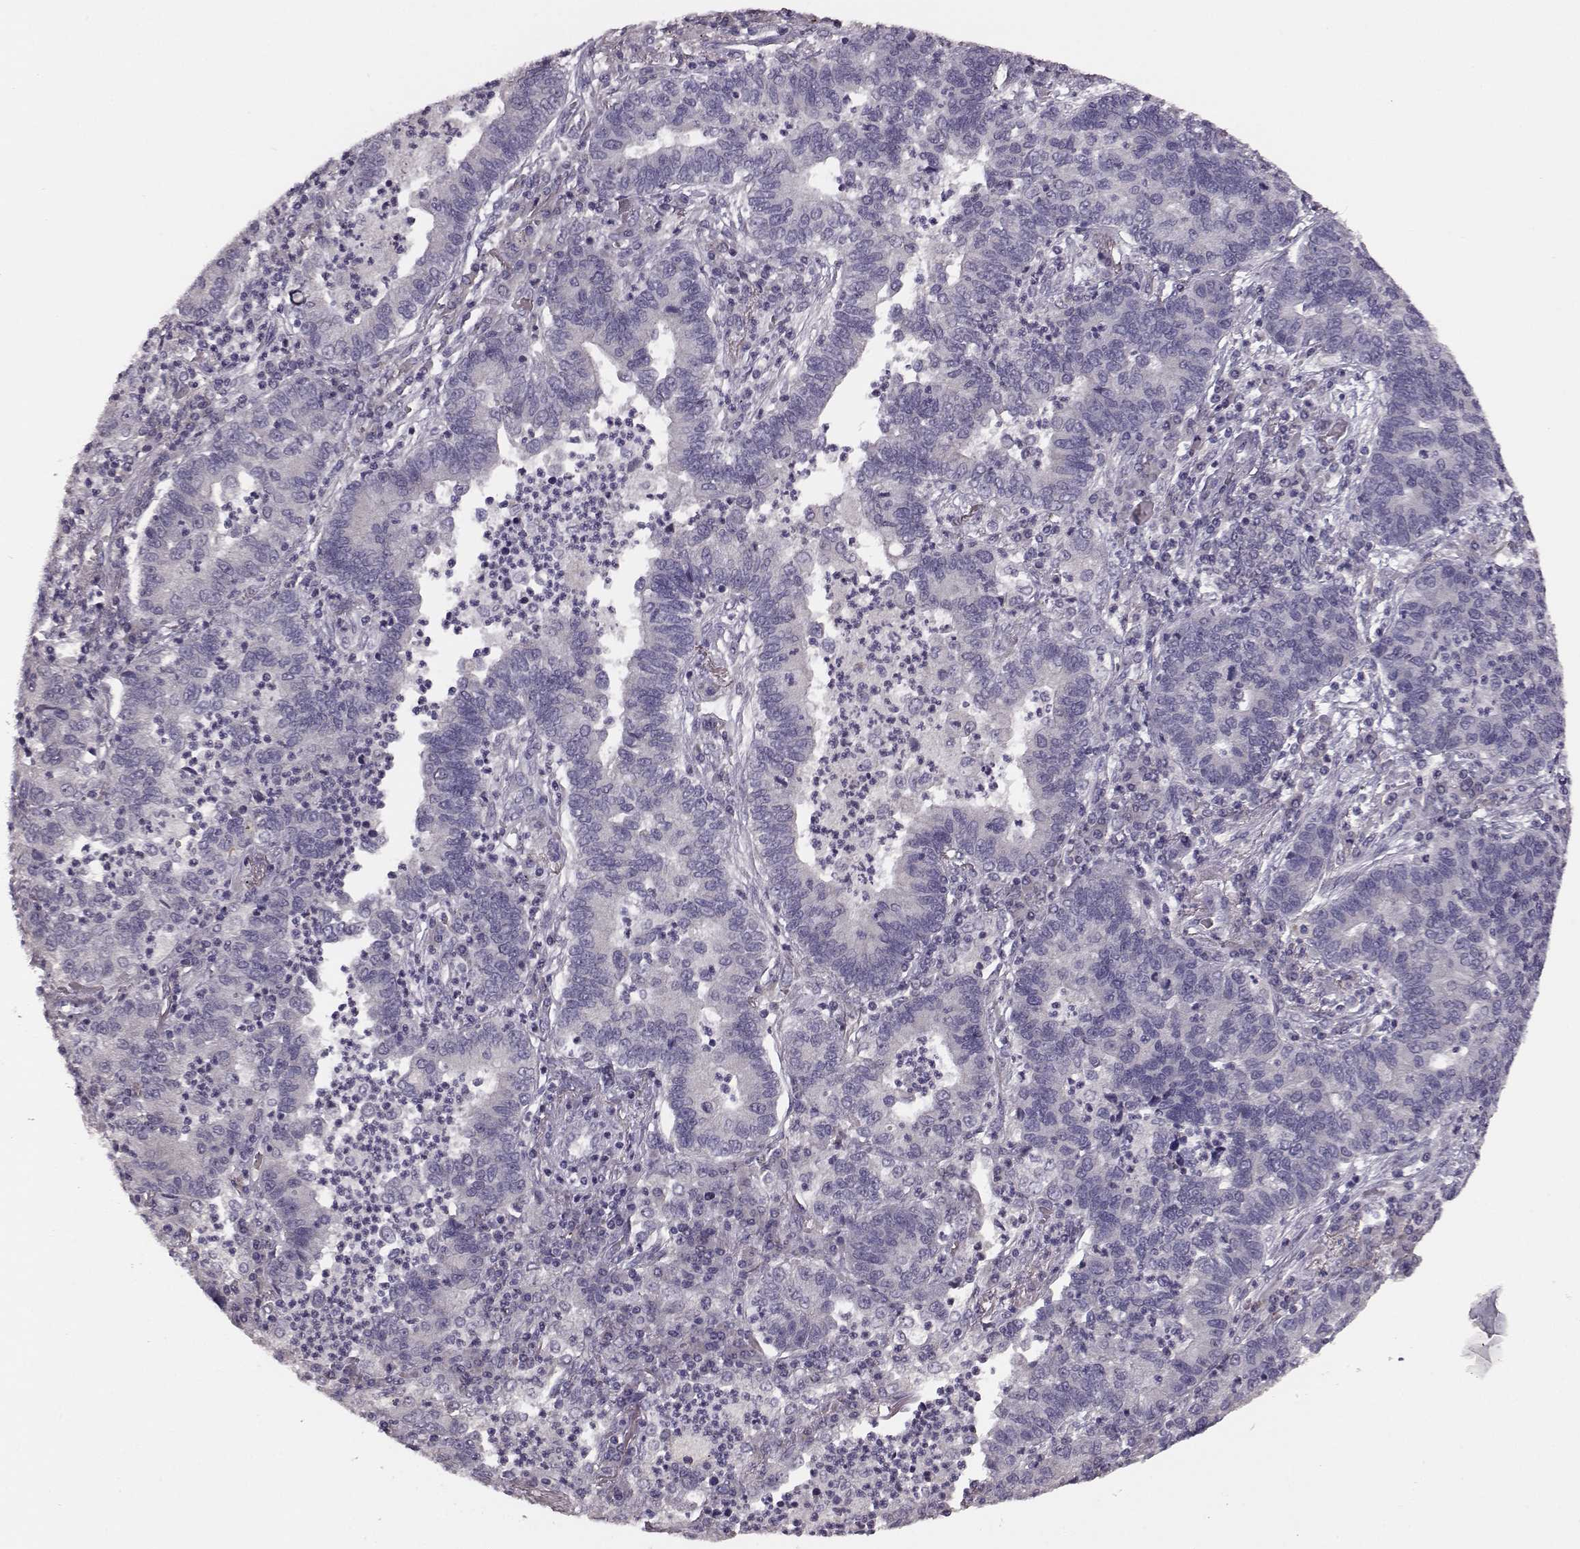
{"staining": {"intensity": "negative", "quantity": "none", "location": "none"}, "tissue": "lung cancer", "cell_type": "Tumor cells", "image_type": "cancer", "snomed": [{"axis": "morphology", "description": "Adenocarcinoma, NOS"}, {"axis": "topography", "description": "Lung"}], "caption": "DAB (3,3'-diaminobenzidine) immunohistochemical staining of human lung cancer demonstrates no significant positivity in tumor cells. Nuclei are stained in blue.", "gene": "BFSP2", "patient": {"sex": "female", "age": 57}}